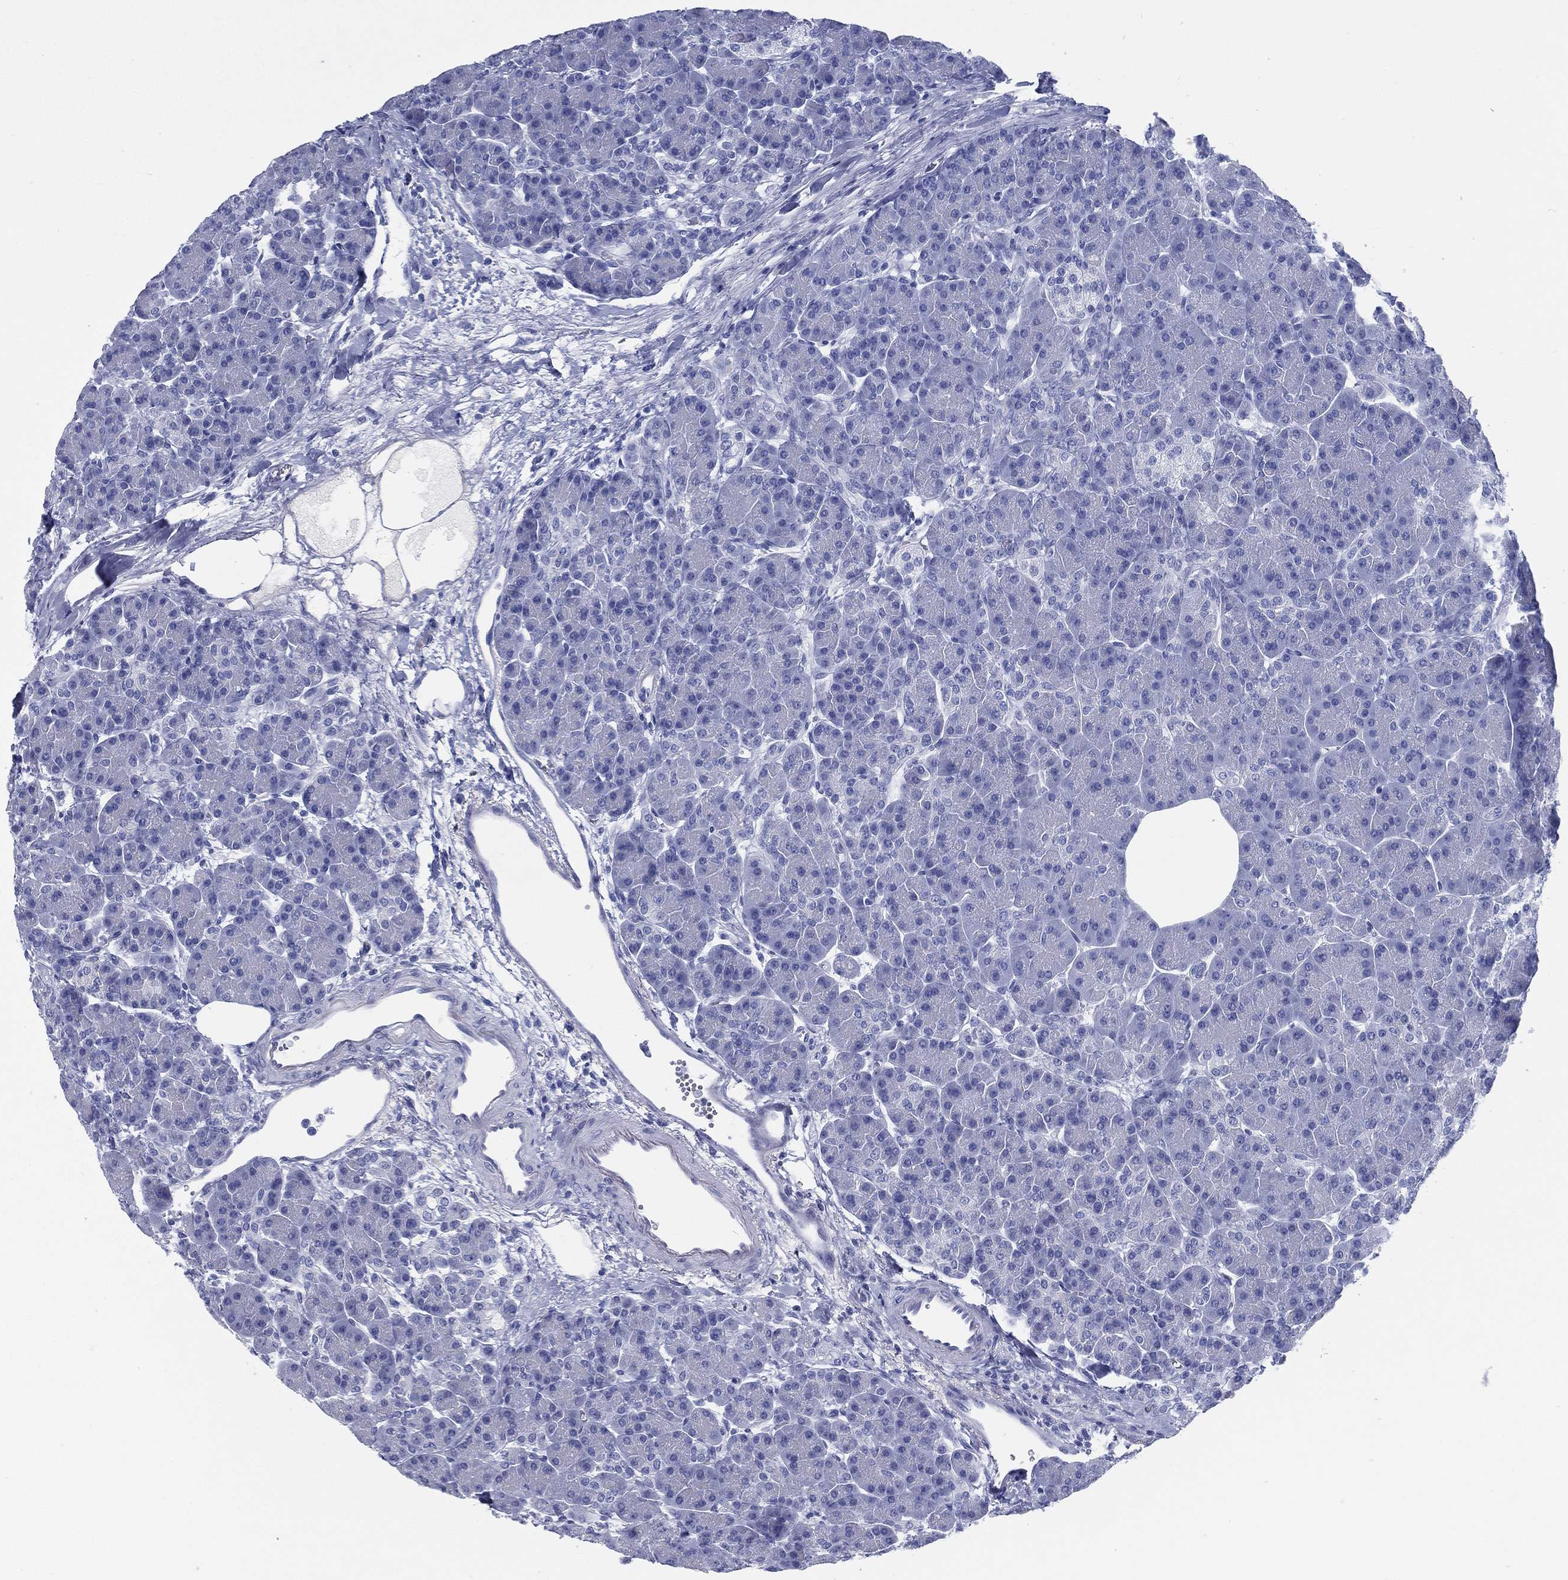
{"staining": {"intensity": "negative", "quantity": "none", "location": "none"}, "tissue": "pancreas", "cell_type": "Exocrine glandular cells", "image_type": "normal", "snomed": [{"axis": "morphology", "description": "Normal tissue, NOS"}, {"axis": "topography", "description": "Pancreas"}], "caption": "Benign pancreas was stained to show a protein in brown. There is no significant expression in exocrine glandular cells. Nuclei are stained in blue.", "gene": "TMEM252", "patient": {"sex": "female", "age": 63}}